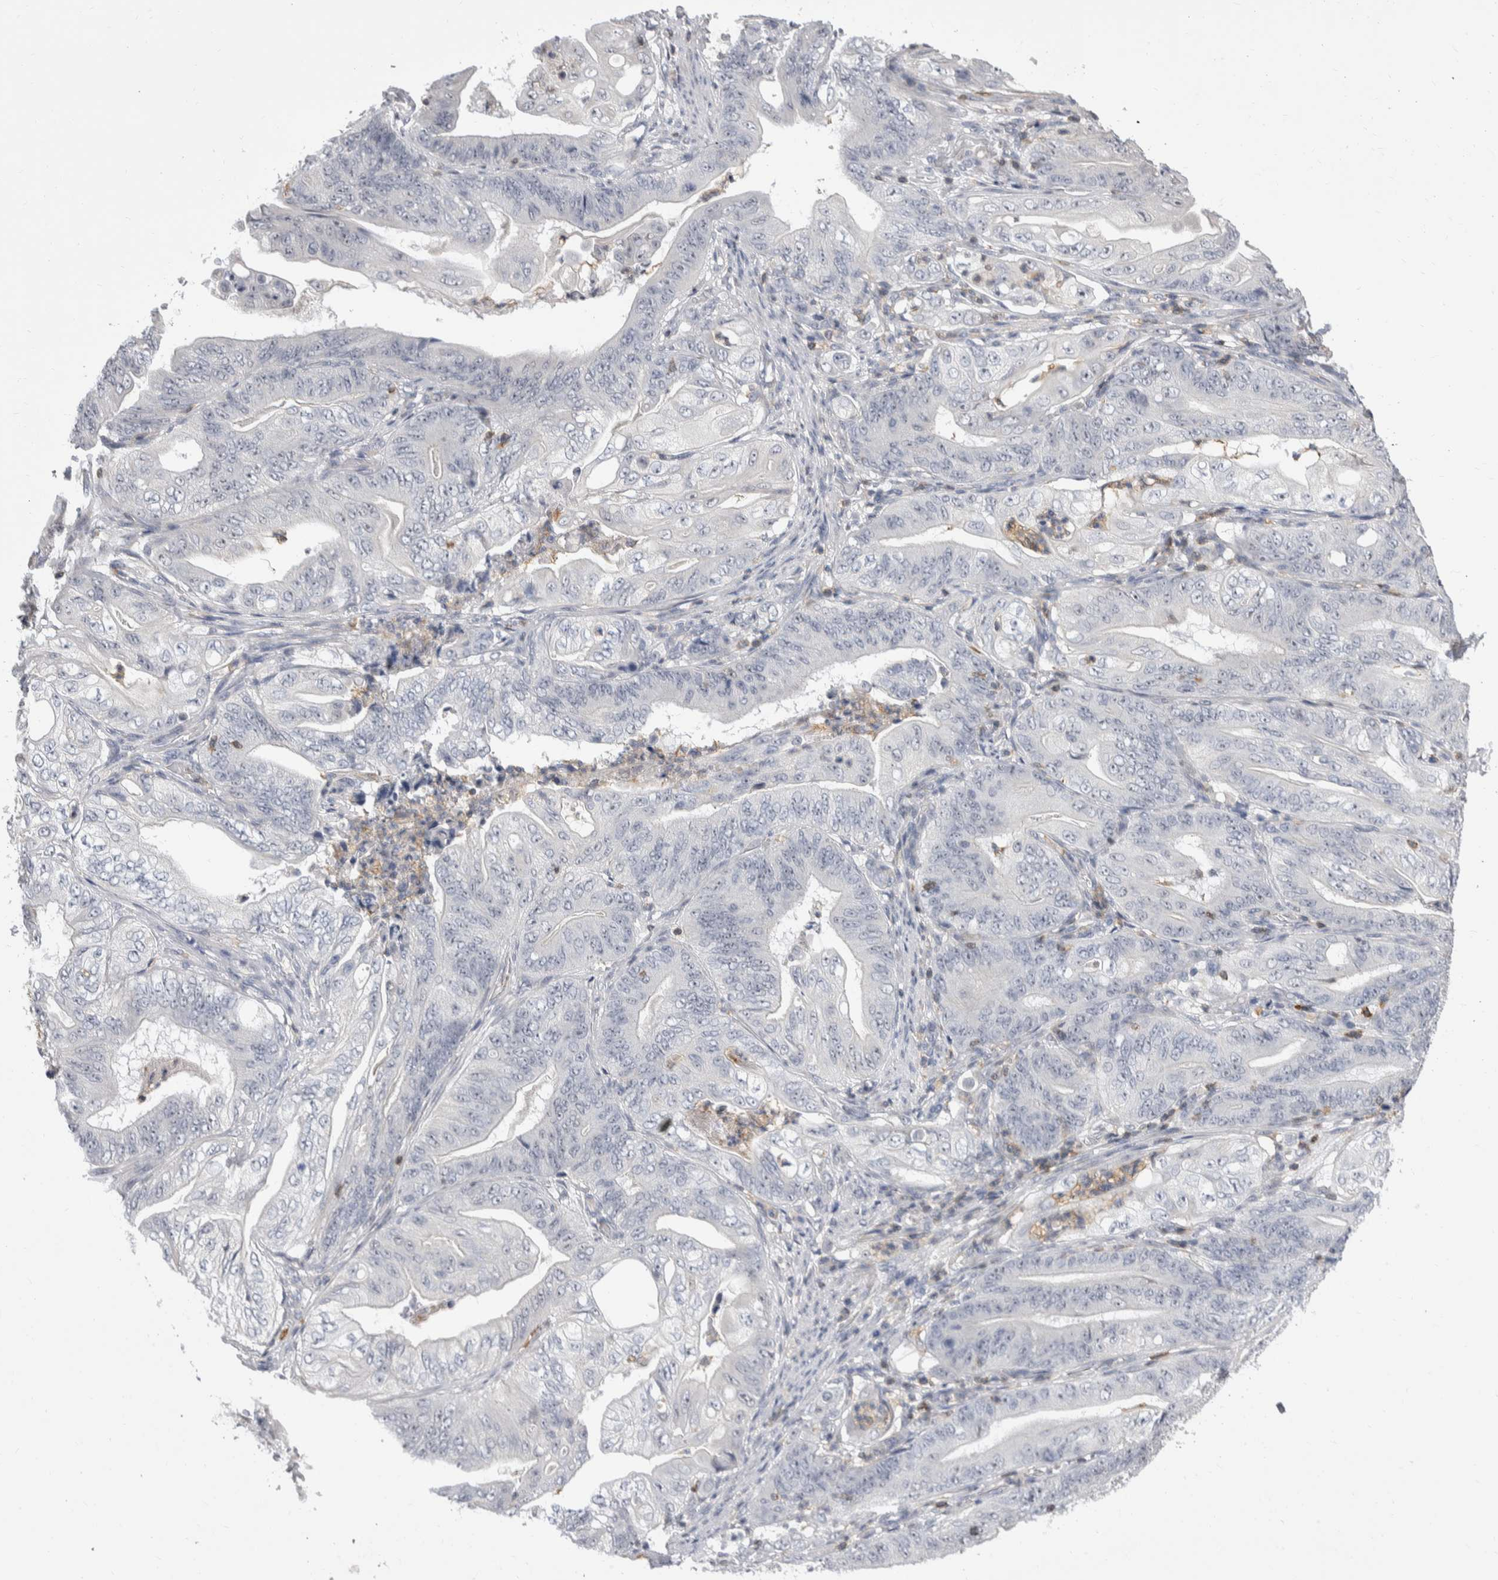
{"staining": {"intensity": "negative", "quantity": "none", "location": "none"}, "tissue": "stomach cancer", "cell_type": "Tumor cells", "image_type": "cancer", "snomed": [{"axis": "morphology", "description": "Adenocarcinoma, NOS"}, {"axis": "topography", "description": "Stomach"}], "caption": "The photomicrograph displays no significant positivity in tumor cells of stomach cancer.", "gene": "CEP295NL", "patient": {"sex": "female", "age": 73}}